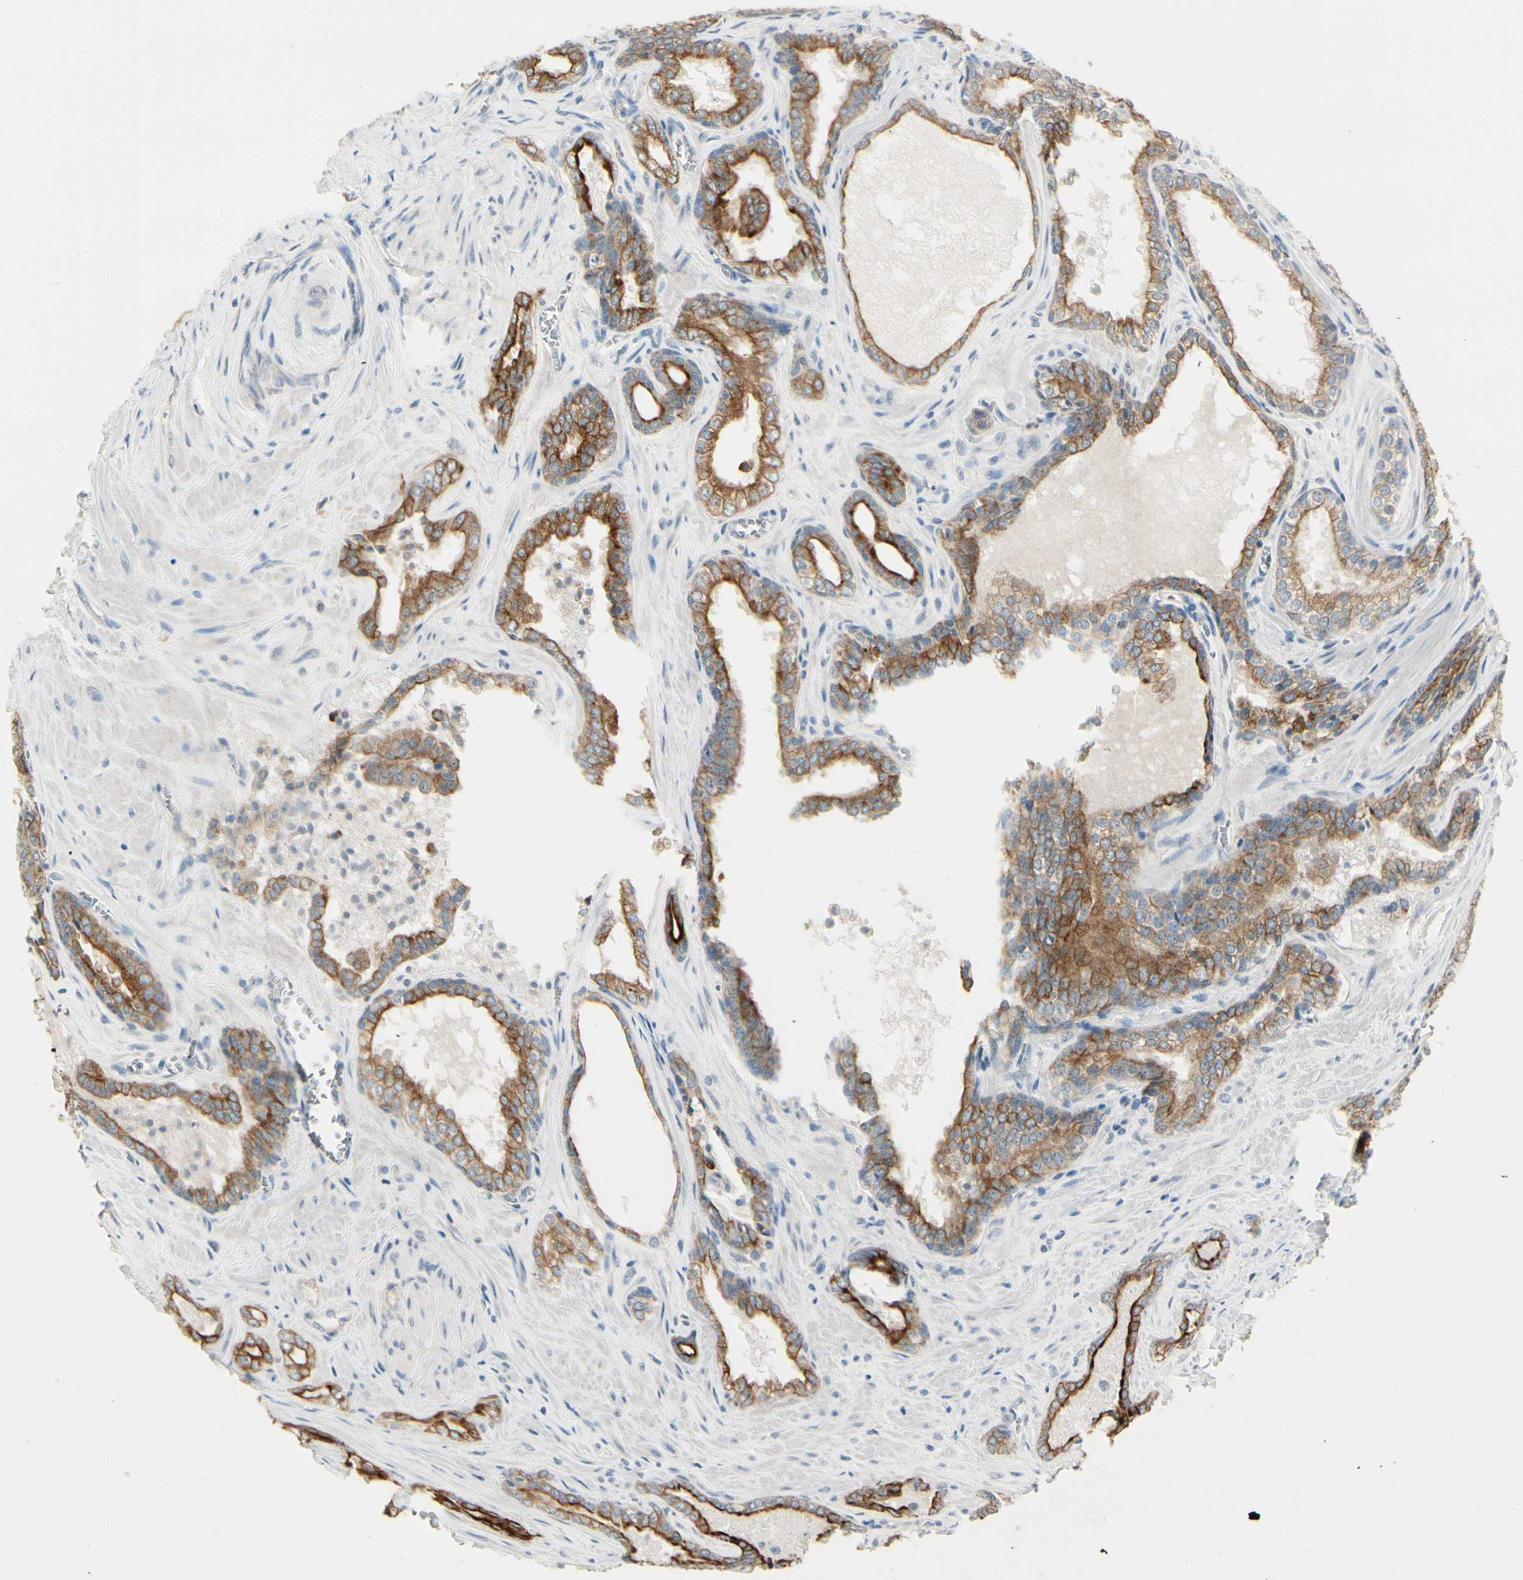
{"staining": {"intensity": "strong", "quantity": ">75%", "location": "cytoplasmic/membranous"}, "tissue": "prostate cancer", "cell_type": "Tumor cells", "image_type": "cancer", "snomed": [{"axis": "morphology", "description": "Adenocarcinoma, Low grade"}, {"axis": "topography", "description": "Prostate"}], "caption": "Low-grade adenocarcinoma (prostate) stained with a brown dye demonstrates strong cytoplasmic/membranous positive staining in approximately >75% of tumor cells.", "gene": "DUSP12", "patient": {"sex": "male", "age": 60}}